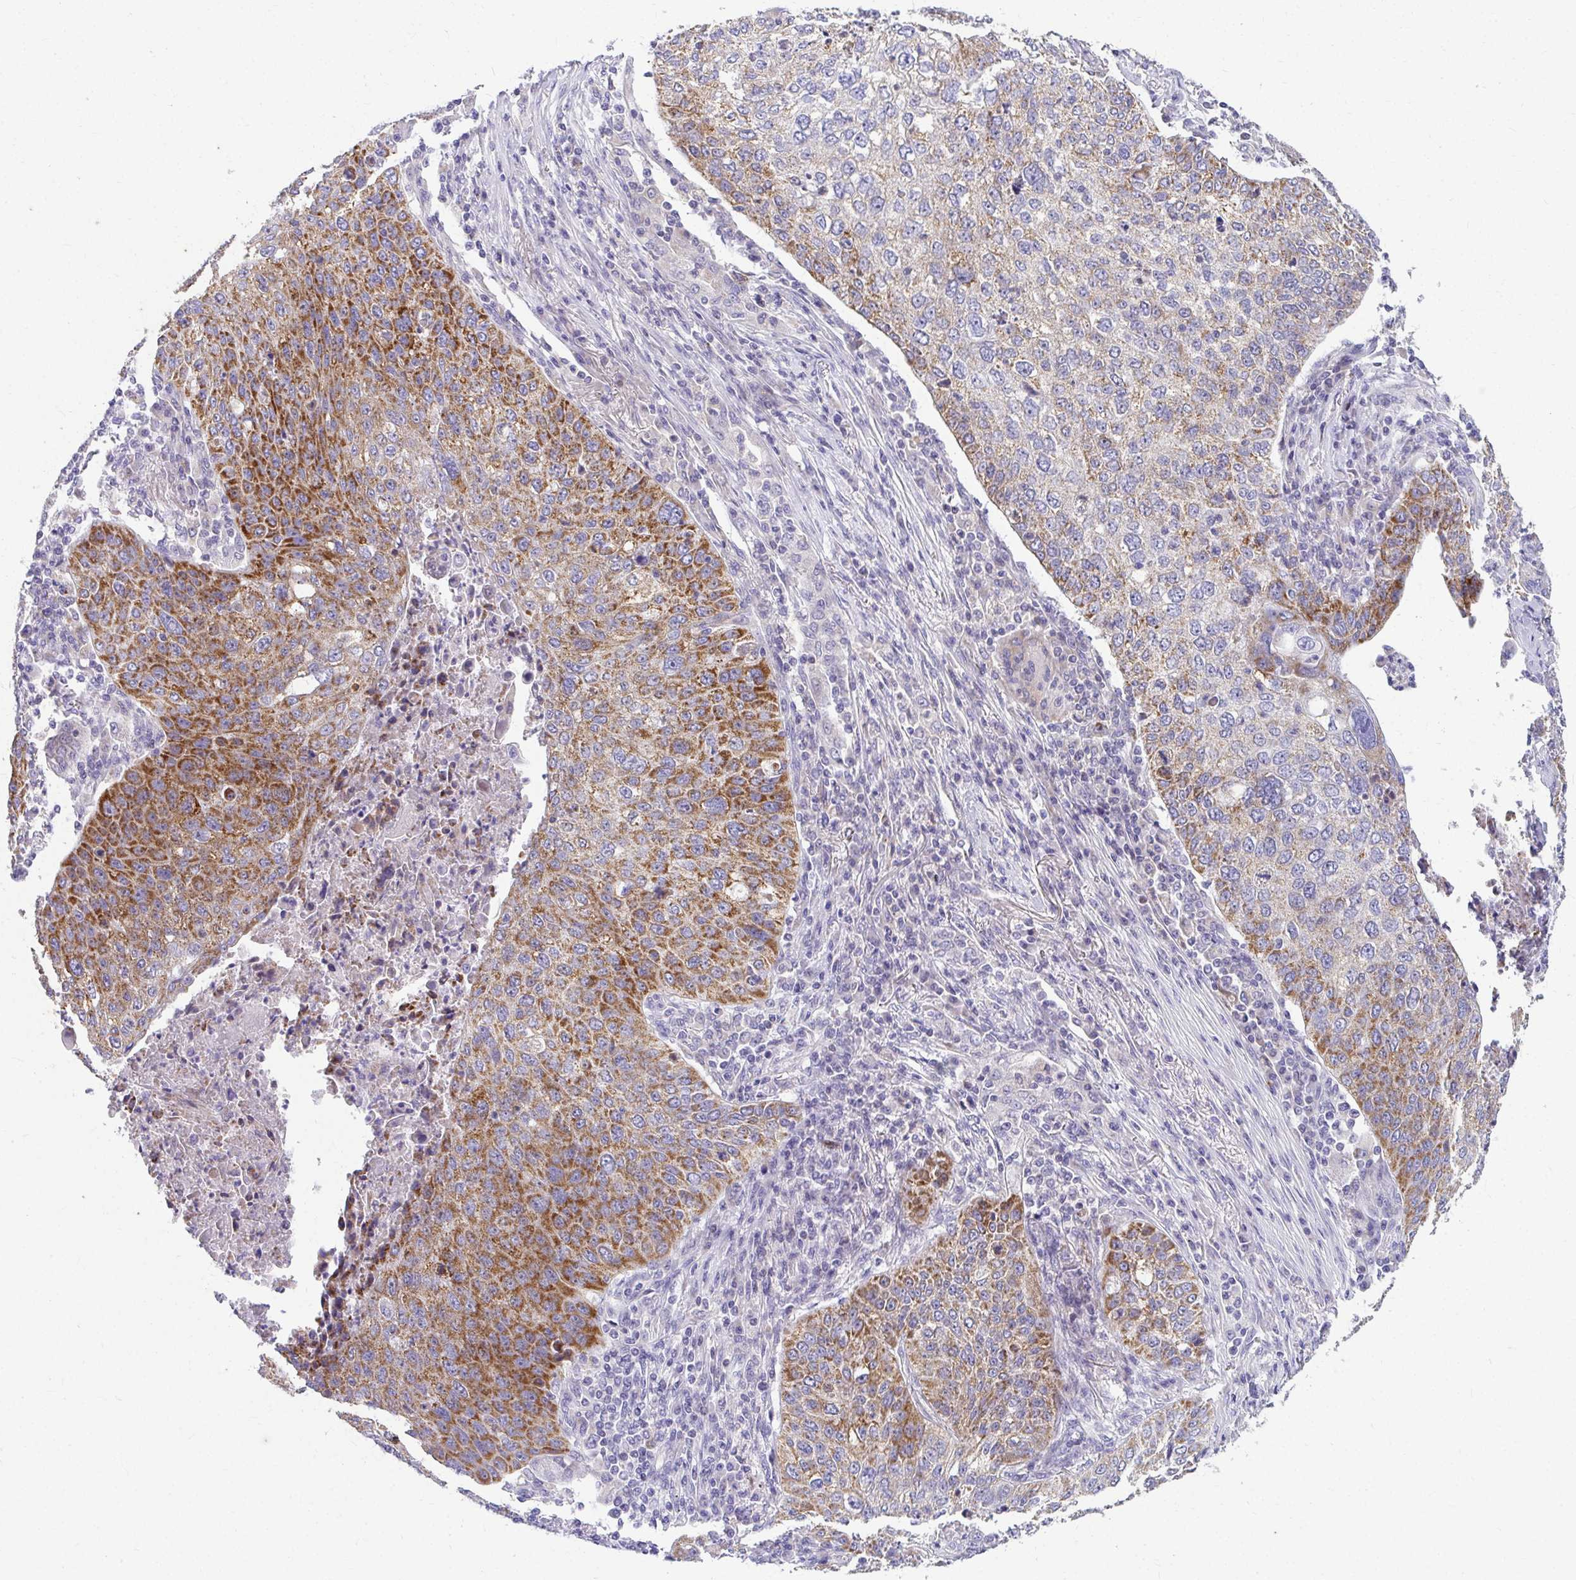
{"staining": {"intensity": "strong", "quantity": ">75%", "location": "cytoplasmic/membranous"}, "tissue": "lung cancer", "cell_type": "Tumor cells", "image_type": "cancer", "snomed": [{"axis": "morphology", "description": "Squamous cell carcinoma, NOS"}, {"axis": "topography", "description": "Lung"}], "caption": "IHC image of human lung squamous cell carcinoma stained for a protein (brown), which exhibits high levels of strong cytoplasmic/membranous staining in about >75% of tumor cells.", "gene": "EXOC5", "patient": {"sex": "male", "age": 63}}